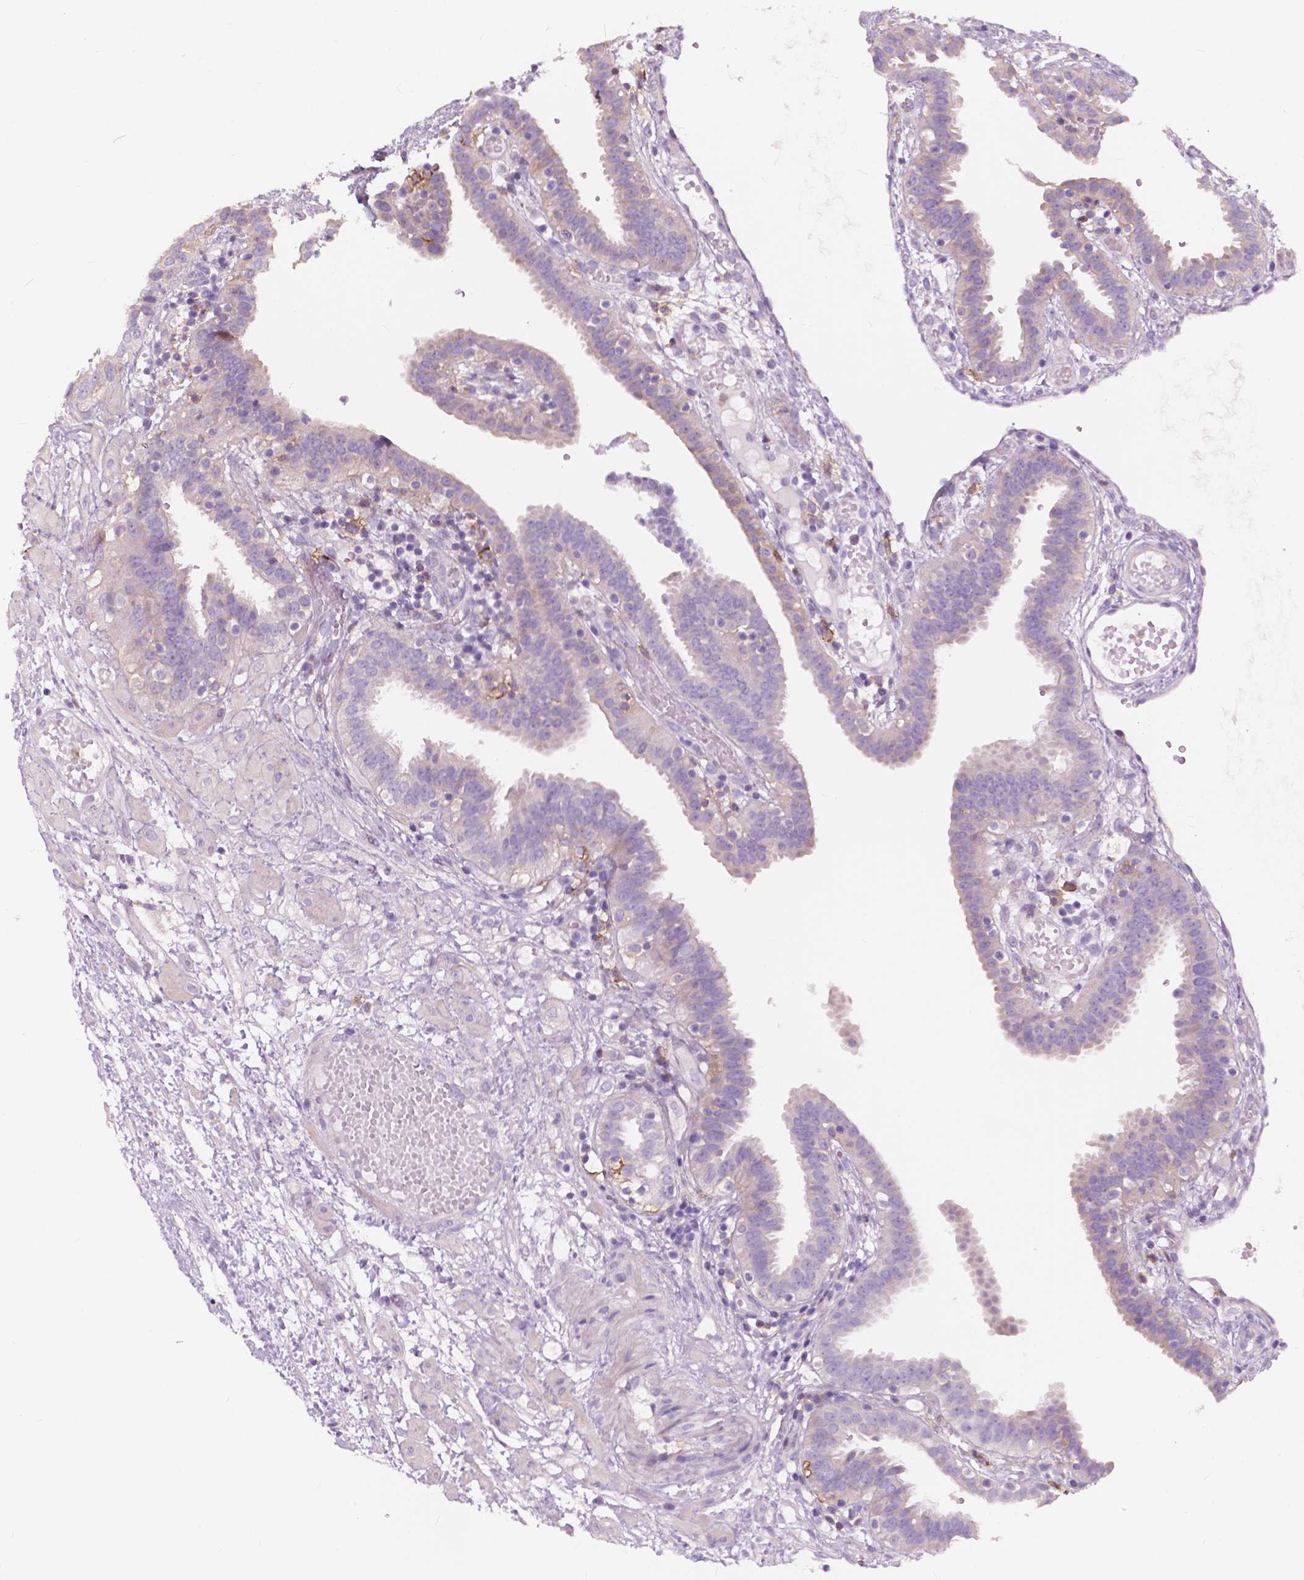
{"staining": {"intensity": "negative", "quantity": "none", "location": "none"}, "tissue": "fallopian tube", "cell_type": "Glandular cells", "image_type": "normal", "snomed": [{"axis": "morphology", "description": "Normal tissue, NOS"}, {"axis": "topography", "description": "Fallopian tube"}], "caption": "Immunohistochemistry of normal human fallopian tube reveals no staining in glandular cells.", "gene": "SEMA4A", "patient": {"sex": "female", "age": 37}}